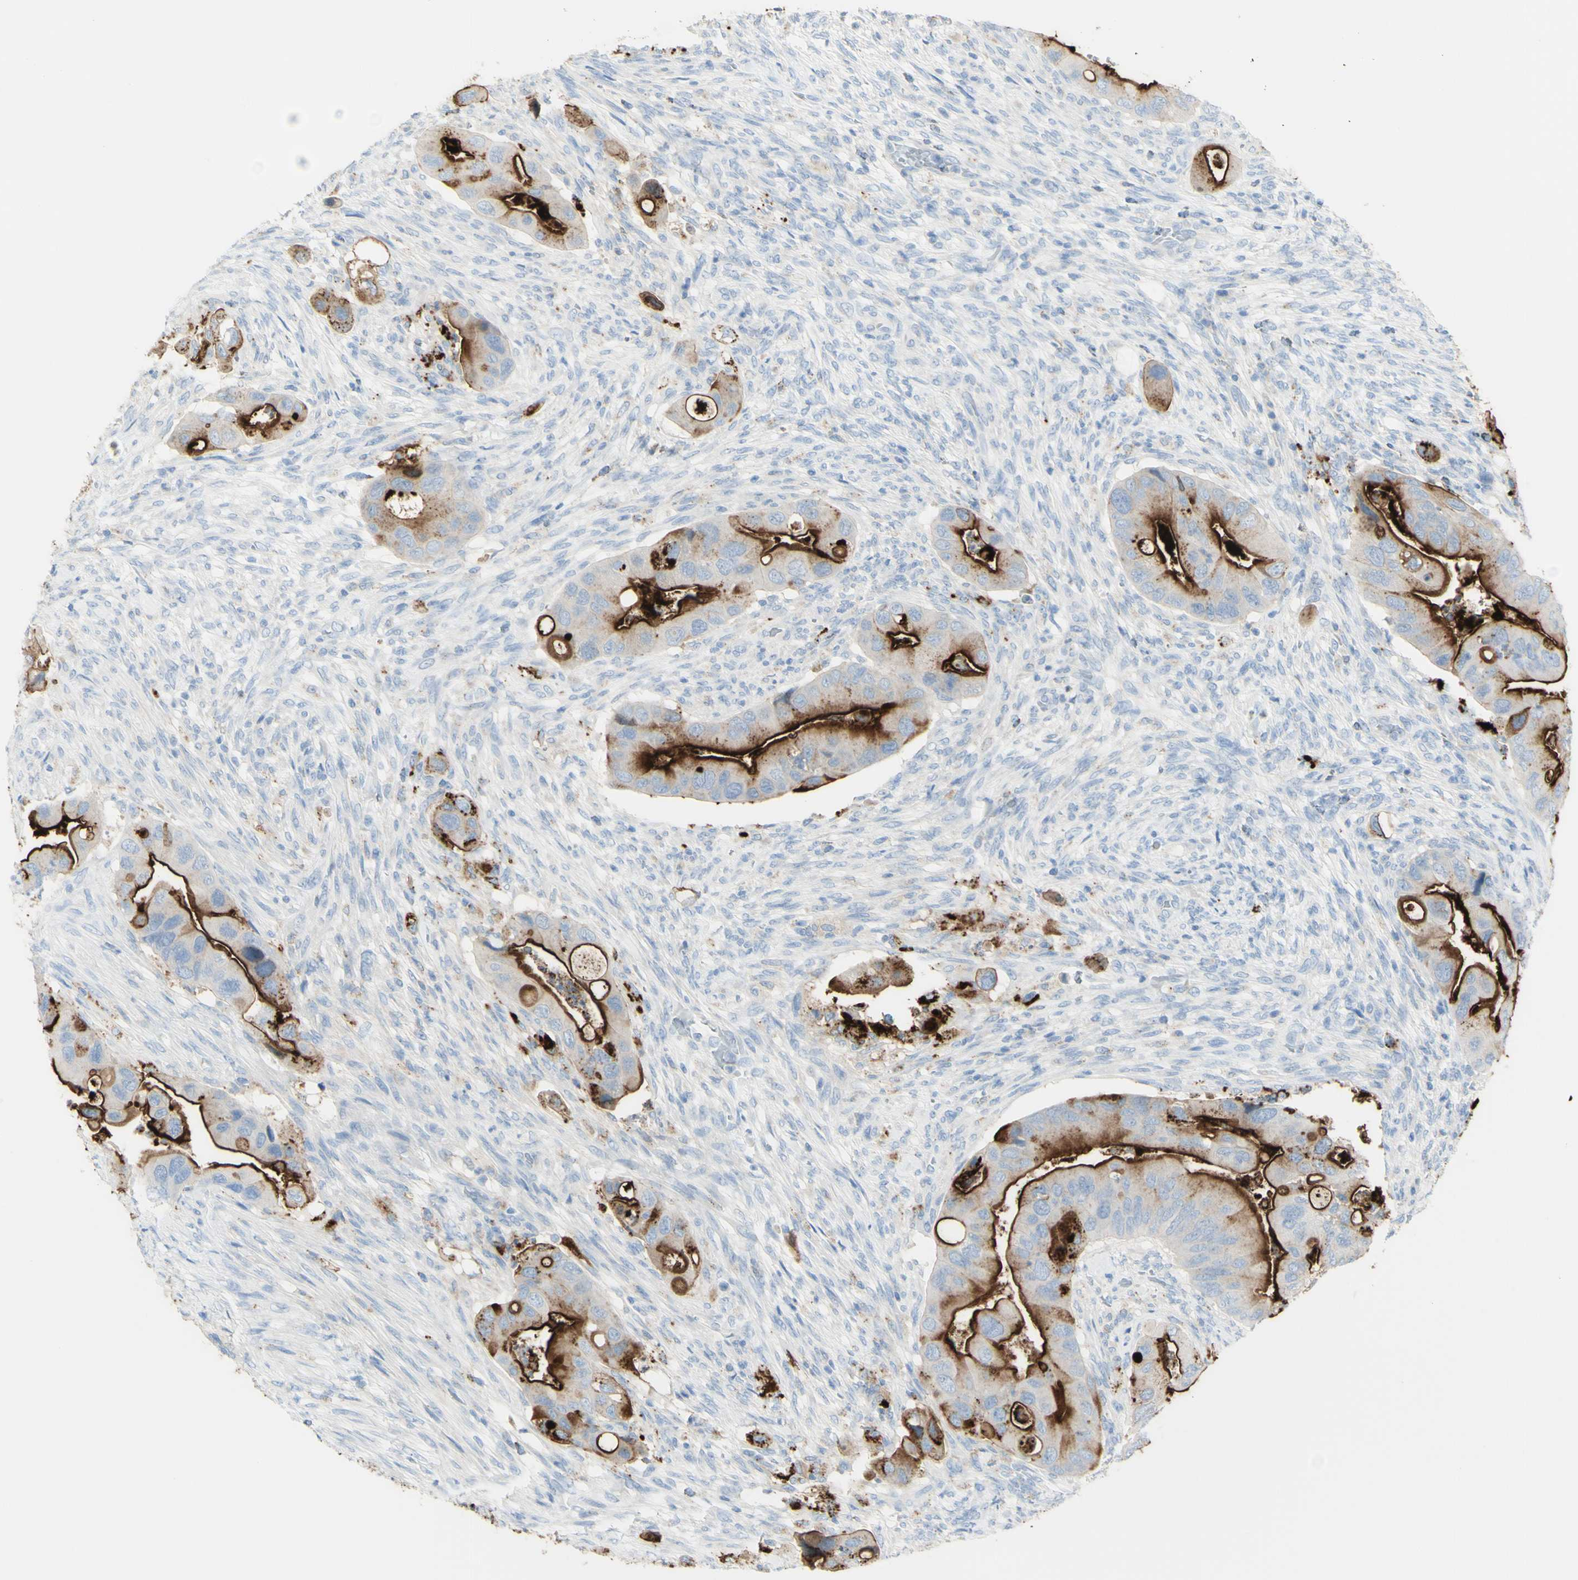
{"staining": {"intensity": "strong", "quantity": "25%-75%", "location": "cytoplasmic/membranous"}, "tissue": "colorectal cancer", "cell_type": "Tumor cells", "image_type": "cancer", "snomed": [{"axis": "morphology", "description": "Adenocarcinoma, NOS"}, {"axis": "topography", "description": "Rectum"}], "caption": "Human adenocarcinoma (colorectal) stained with a protein marker shows strong staining in tumor cells.", "gene": "TSPAN1", "patient": {"sex": "female", "age": 57}}